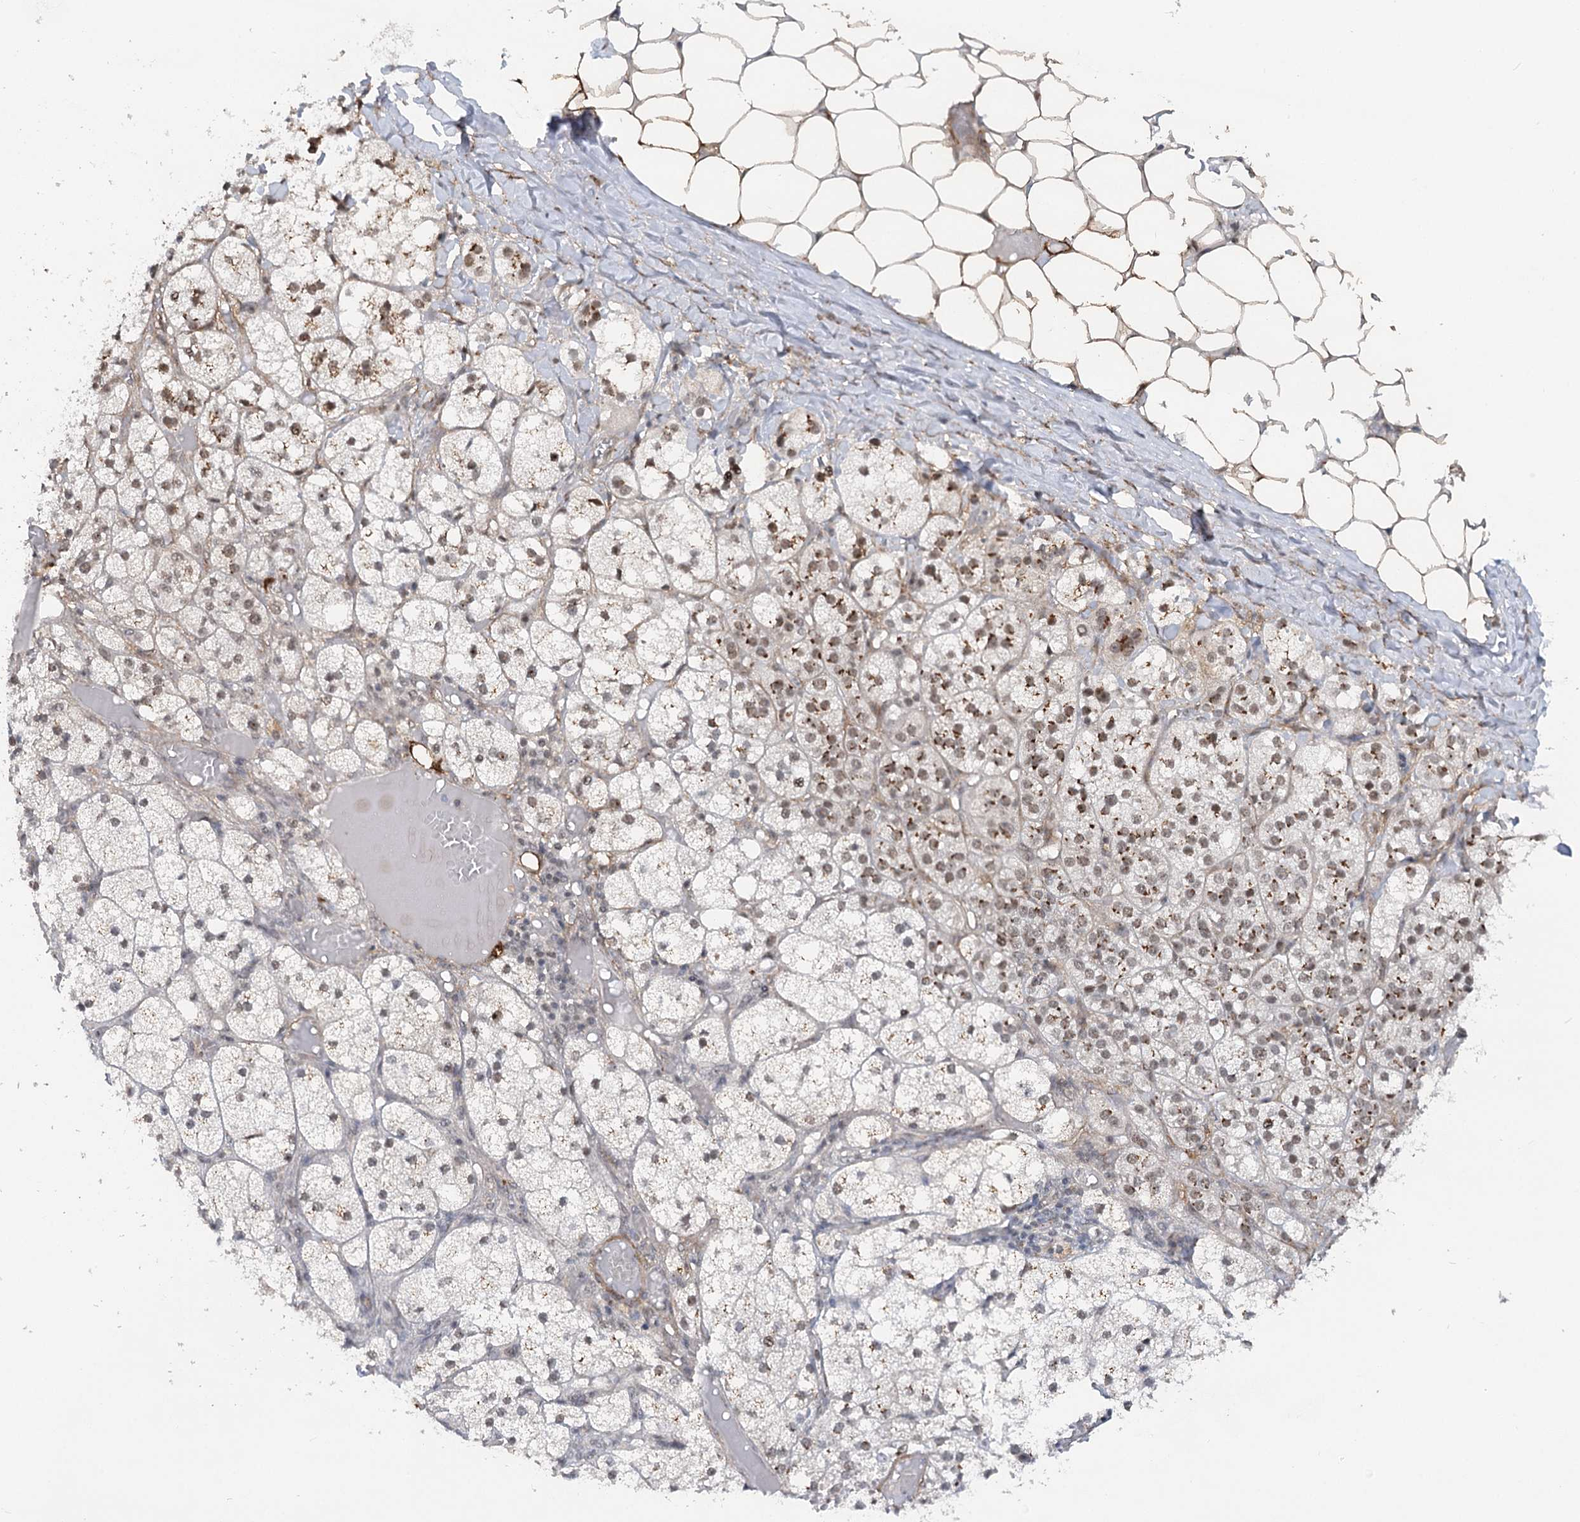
{"staining": {"intensity": "moderate", "quantity": "25%-75%", "location": "cytoplasmic/membranous,nuclear"}, "tissue": "adrenal gland", "cell_type": "Glandular cells", "image_type": "normal", "snomed": [{"axis": "morphology", "description": "Normal tissue, NOS"}, {"axis": "topography", "description": "Adrenal gland"}], "caption": "Adrenal gland stained with immunohistochemistry displays moderate cytoplasmic/membranous,nuclear staining in approximately 25%-75% of glandular cells.", "gene": "GNL3L", "patient": {"sex": "female", "age": 61}}